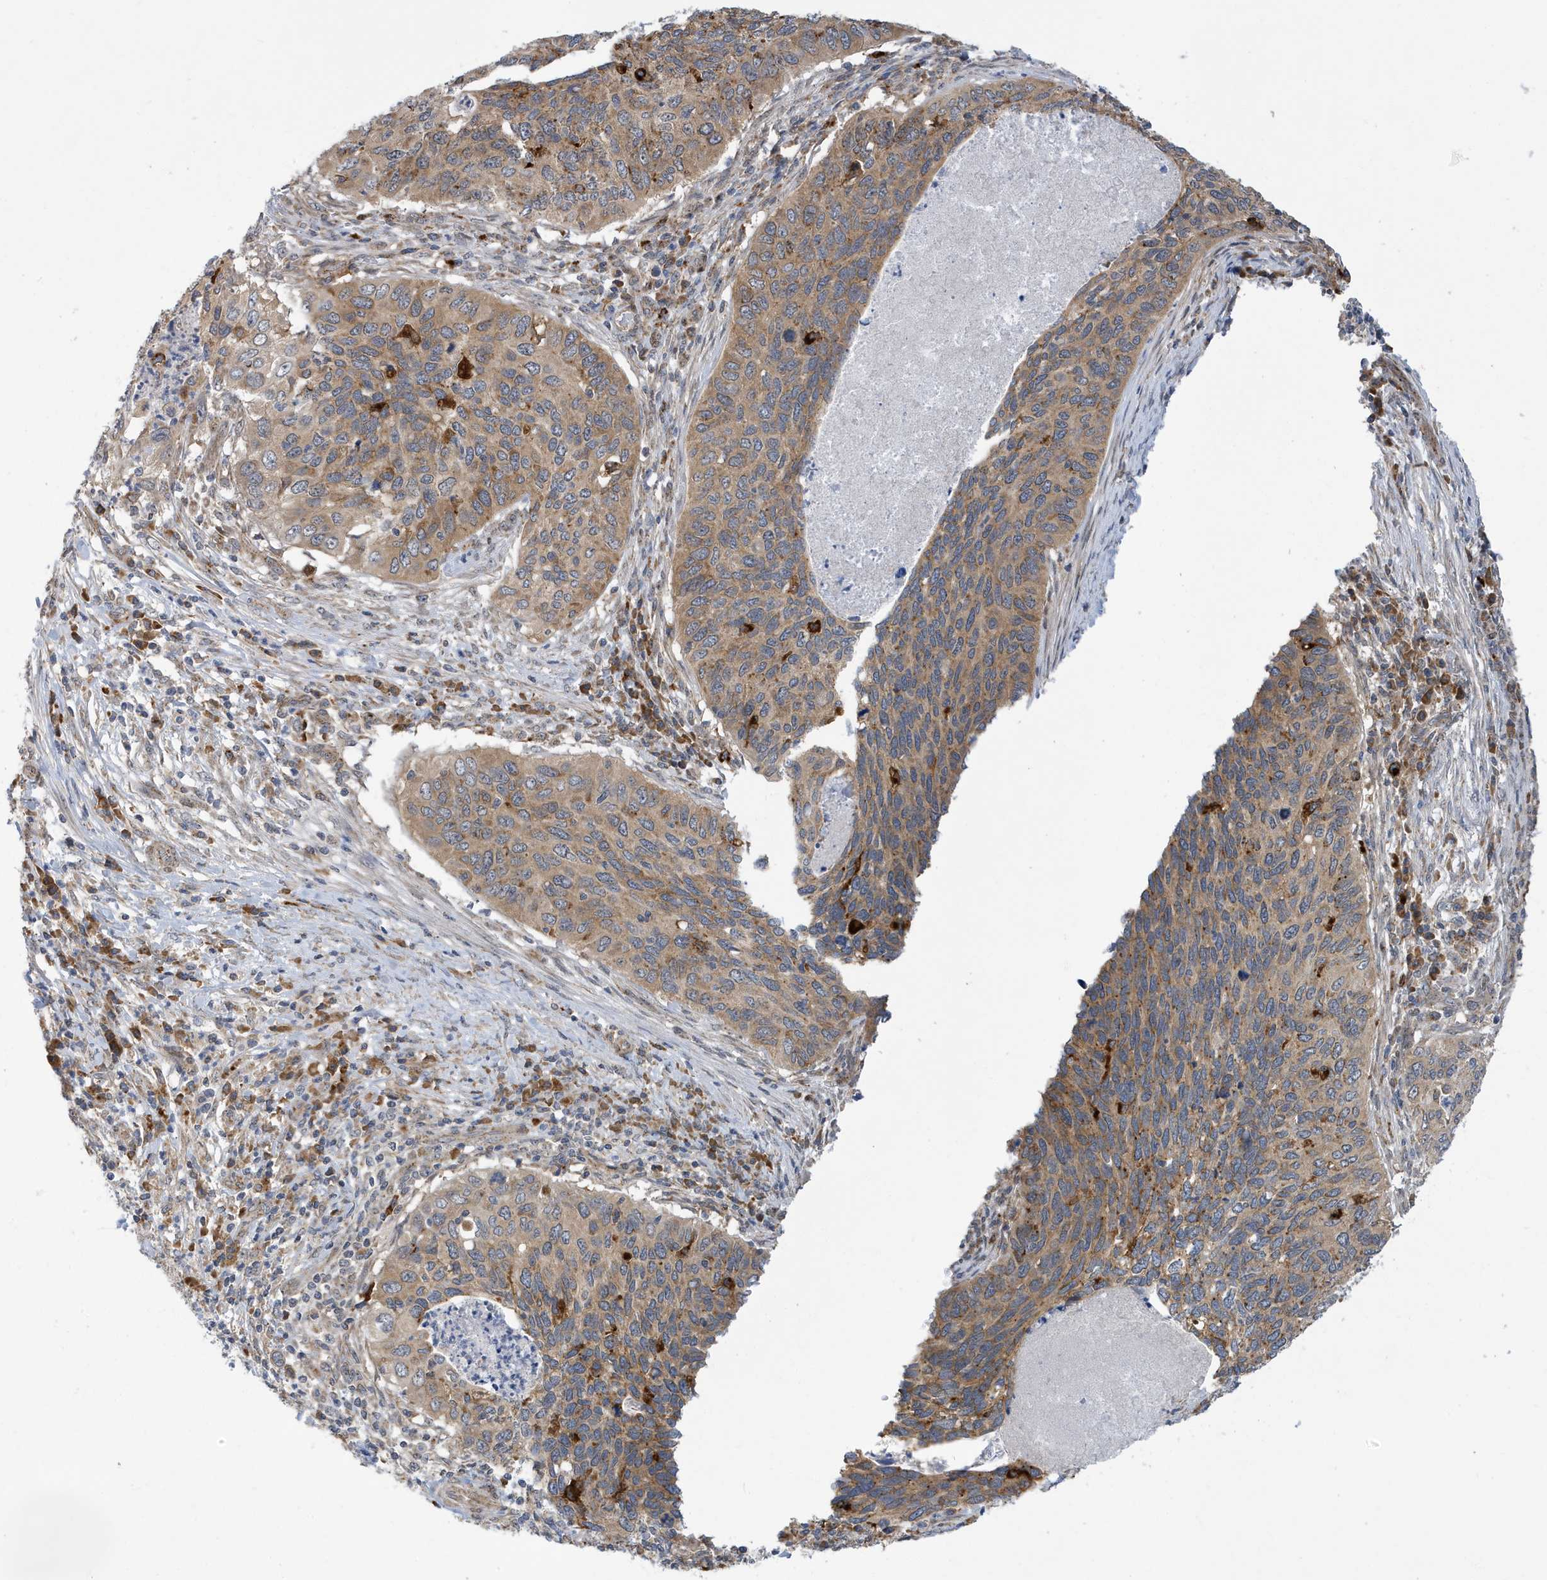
{"staining": {"intensity": "moderate", "quantity": ">75%", "location": "cytoplasmic/membranous"}, "tissue": "cervical cancer", "cell_type": "Tumor cells", "image_type": "cancer", "snomed": [{"axis": "morphology", "description": "Squamous cell carcinoma, NOS"}, {"axis": "topography", "description": "Cervix"}], "caption": "Protein expression analysis of human cervical squamous cell carcinoma reveals moderate cytoplasmic/membranous positivity in approximately >75% of tumor cells.", "gene": "ZNF507", "patient": {"sex": "female", "age": 38}}